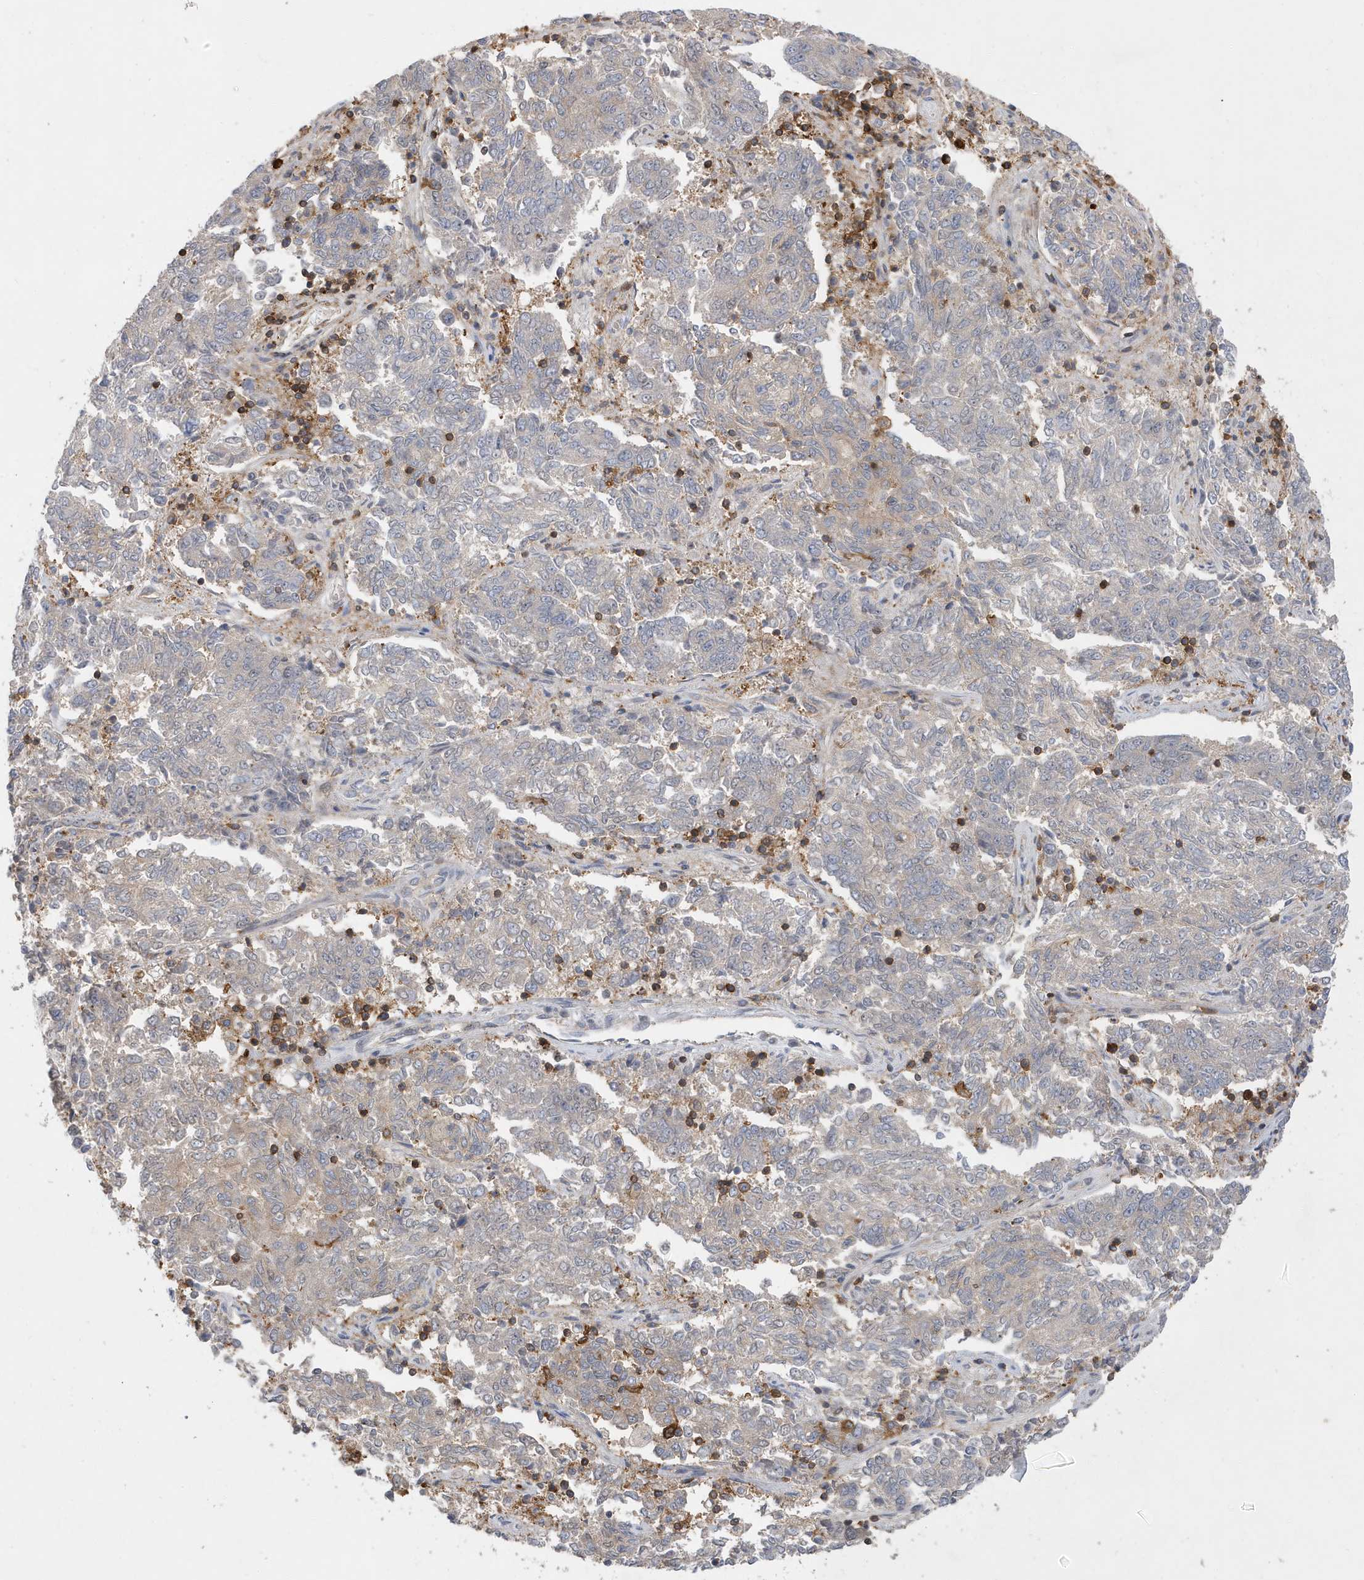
{"staining": {"intensity": "negative", "quantity": "none", "location": "none"}, "tissue": "endometrial cancer", "cell_type": "Tumor cells", "image_type": "cancer", "snomed": [{"axis": "morphology", "description": "Adenocarcinoma, NOS"}, {"axis": "topography", "description": "Endometrium"}], "caption": "The histopathology image displays no significant expression in tumor cells of endometrial adenocarcinoma. (Brightfield microscopy of DAB immunohistochemistry at high magnification).", "gene": "LAPTM4A", "patient": {"sex": "female", "age": 80}}